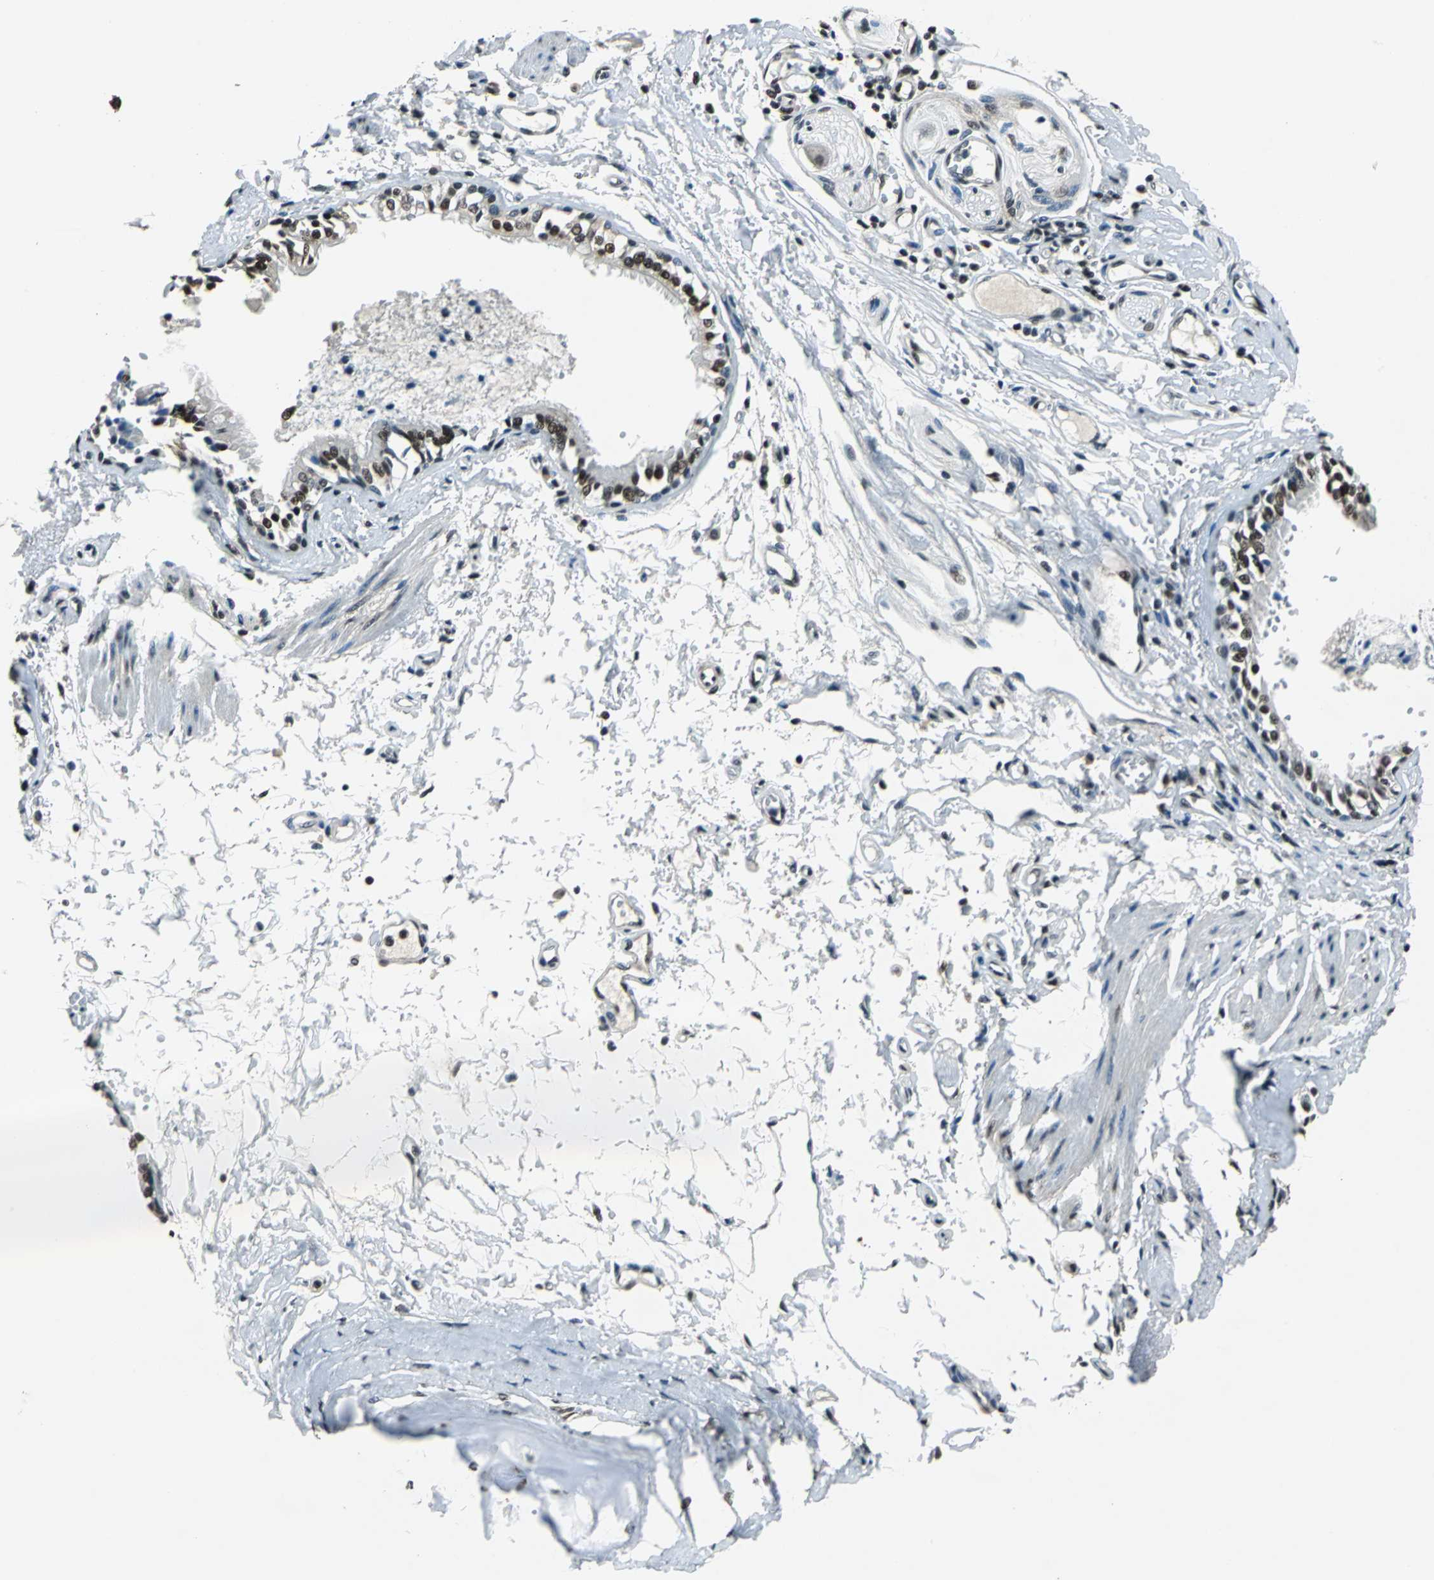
{"staining": {"intensity": "strong", "quantity": ">75%", "location": "cytoplasmic/membranous,nuclear"}, "tissue": "bronchus", "cell_type": "Respiratory epithelial cells", "image_type": "normal", "snomed": [{"axis": "morphology", "description": "Normal tissue, NOS"}, {"axis": "topography", "description": "Bronchus"}, {"axis": "topography", "description": "Lung"}], "caption": "Benign bronchus was stained to show a protein in brown. There is high levels of strong cytoplasmic/membranous,nuclear positivity in approximately >75% of respiratory epithelial cells. Using DAB (3,3'-diaminobenzidine) (brown) and hematoxylin (blue) stains, captured at high magnification using brightfield microscopy.", "gene": "RBM14", "patient": {"sex": "female", "age": 56}}